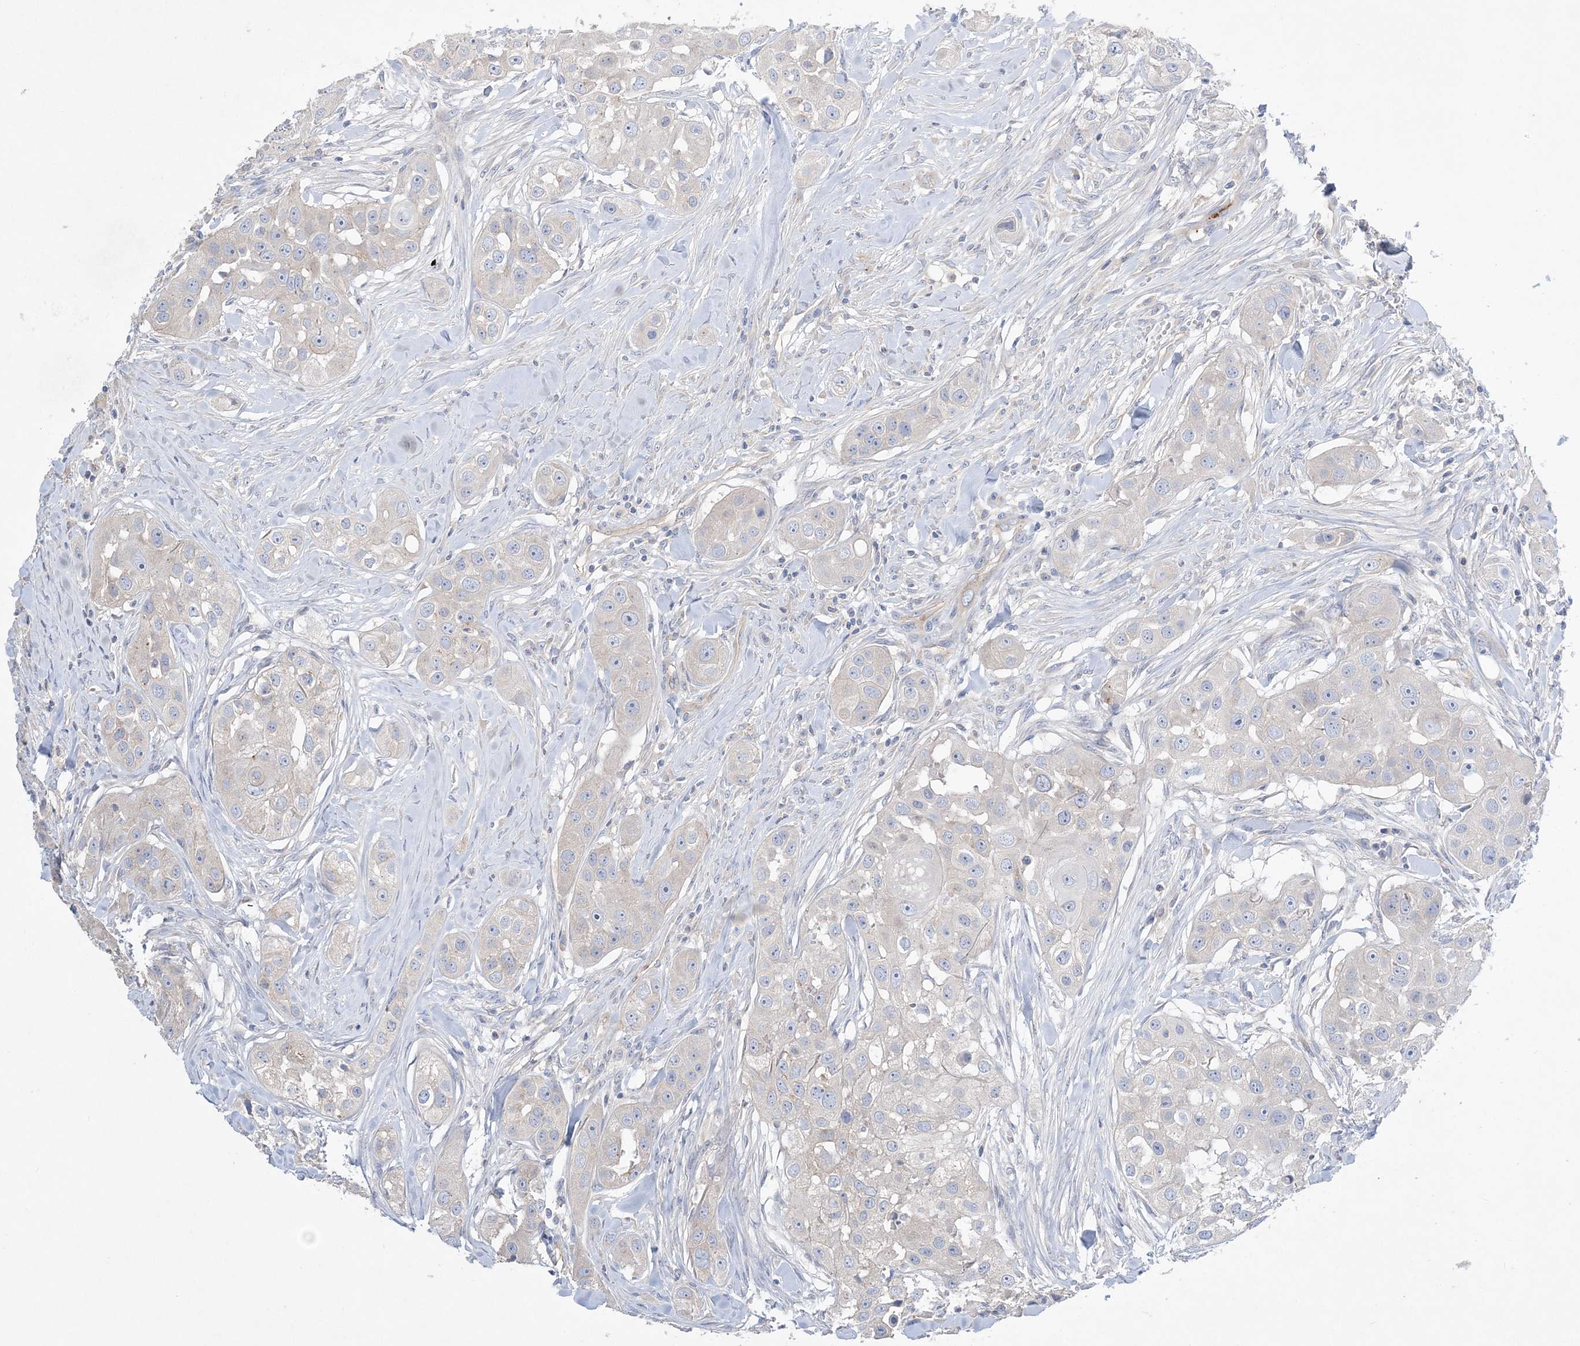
{"staining": {"intensity": "negative", "quantity": "none", "location": "none"}, "tissue": "head and neck cancer", "cell_type": "Tumor cells", "image_type": "cancer", "snomed": [{"axis": "morphology", "description": "Normal tissue, NOS"}, {"axis": "morphology", "description": "Squamous cell carcinoma, NOS"}, {"axis": "topography", "description": "Skeletal muscle"}, {"axis": "topography", "description": "Head-Neck"}], "caption": "Tumor cells are negative for protein expression in human head and neck cancer (squamous cell carcinoma).", "gene": "ADCK2", "patient": {"sex": "male", "age": 51}}